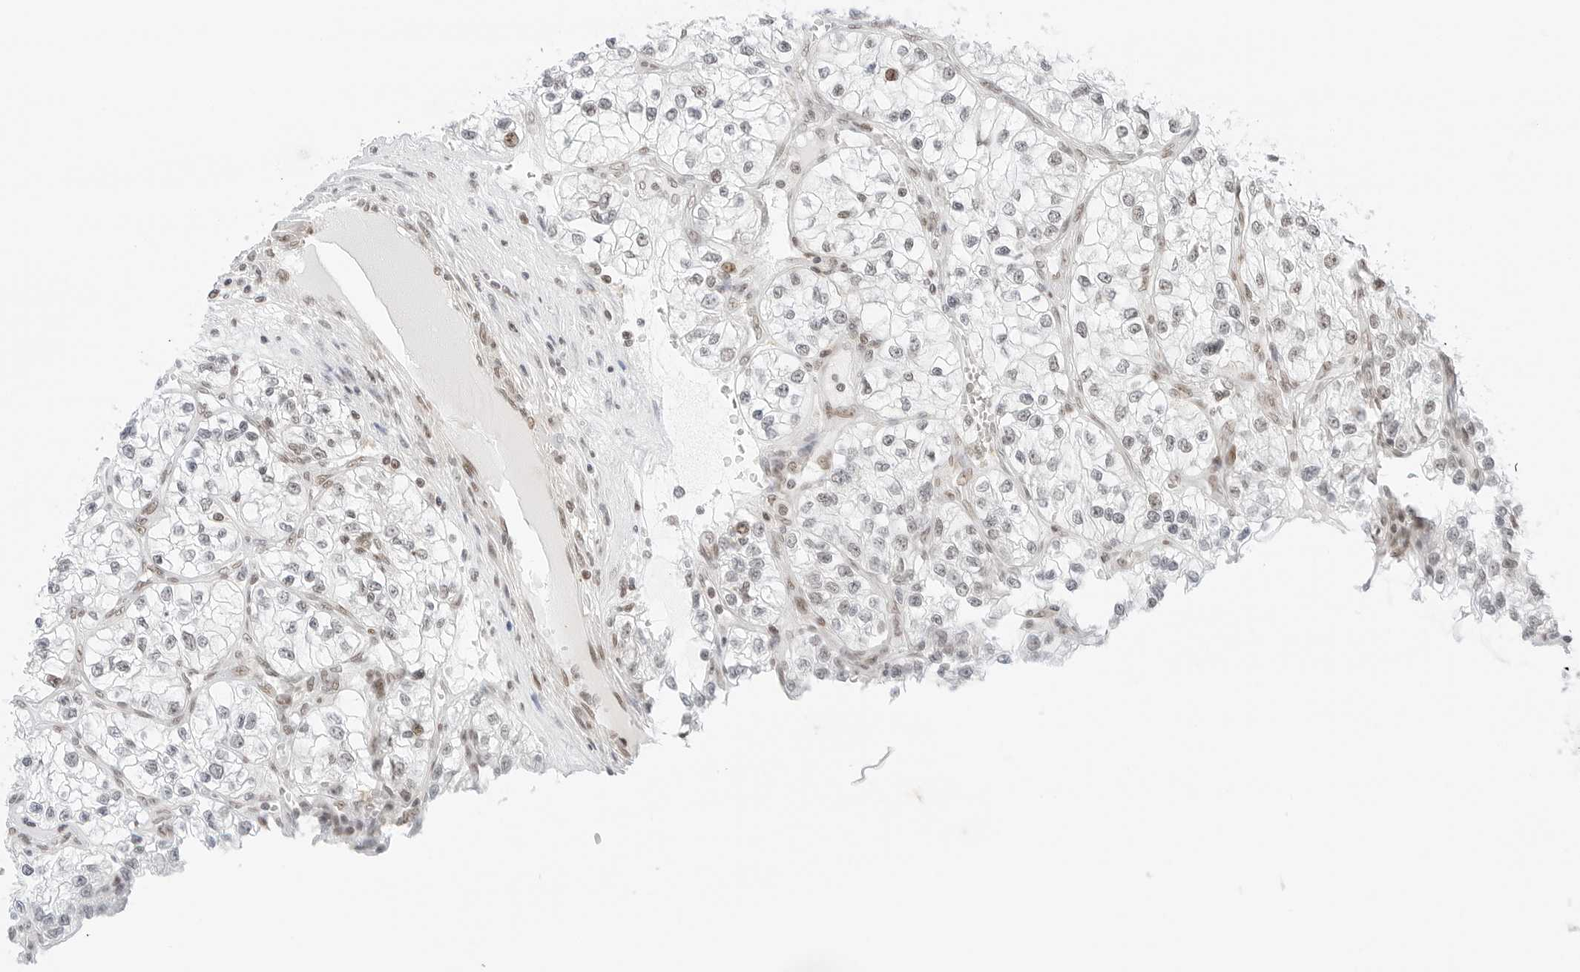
{"staining": {"intensity": "negative", "quantity": "none", "location": "none"}, "tissue": "renal cancer", "cell_type": "Tumor cells", "image_type": "cancer", "snomed": [{"axis": "morphology", "description": "Adenocarcinoma, NOS"}, {"axis": "topography", "description": "Kidney"}], "caption": "Renal cancer was stained to show a protein in brown. There is no significant positivity in tumor cells.", "gene": "CRTC2", "patient": {"sex": "female", "age": 57}}